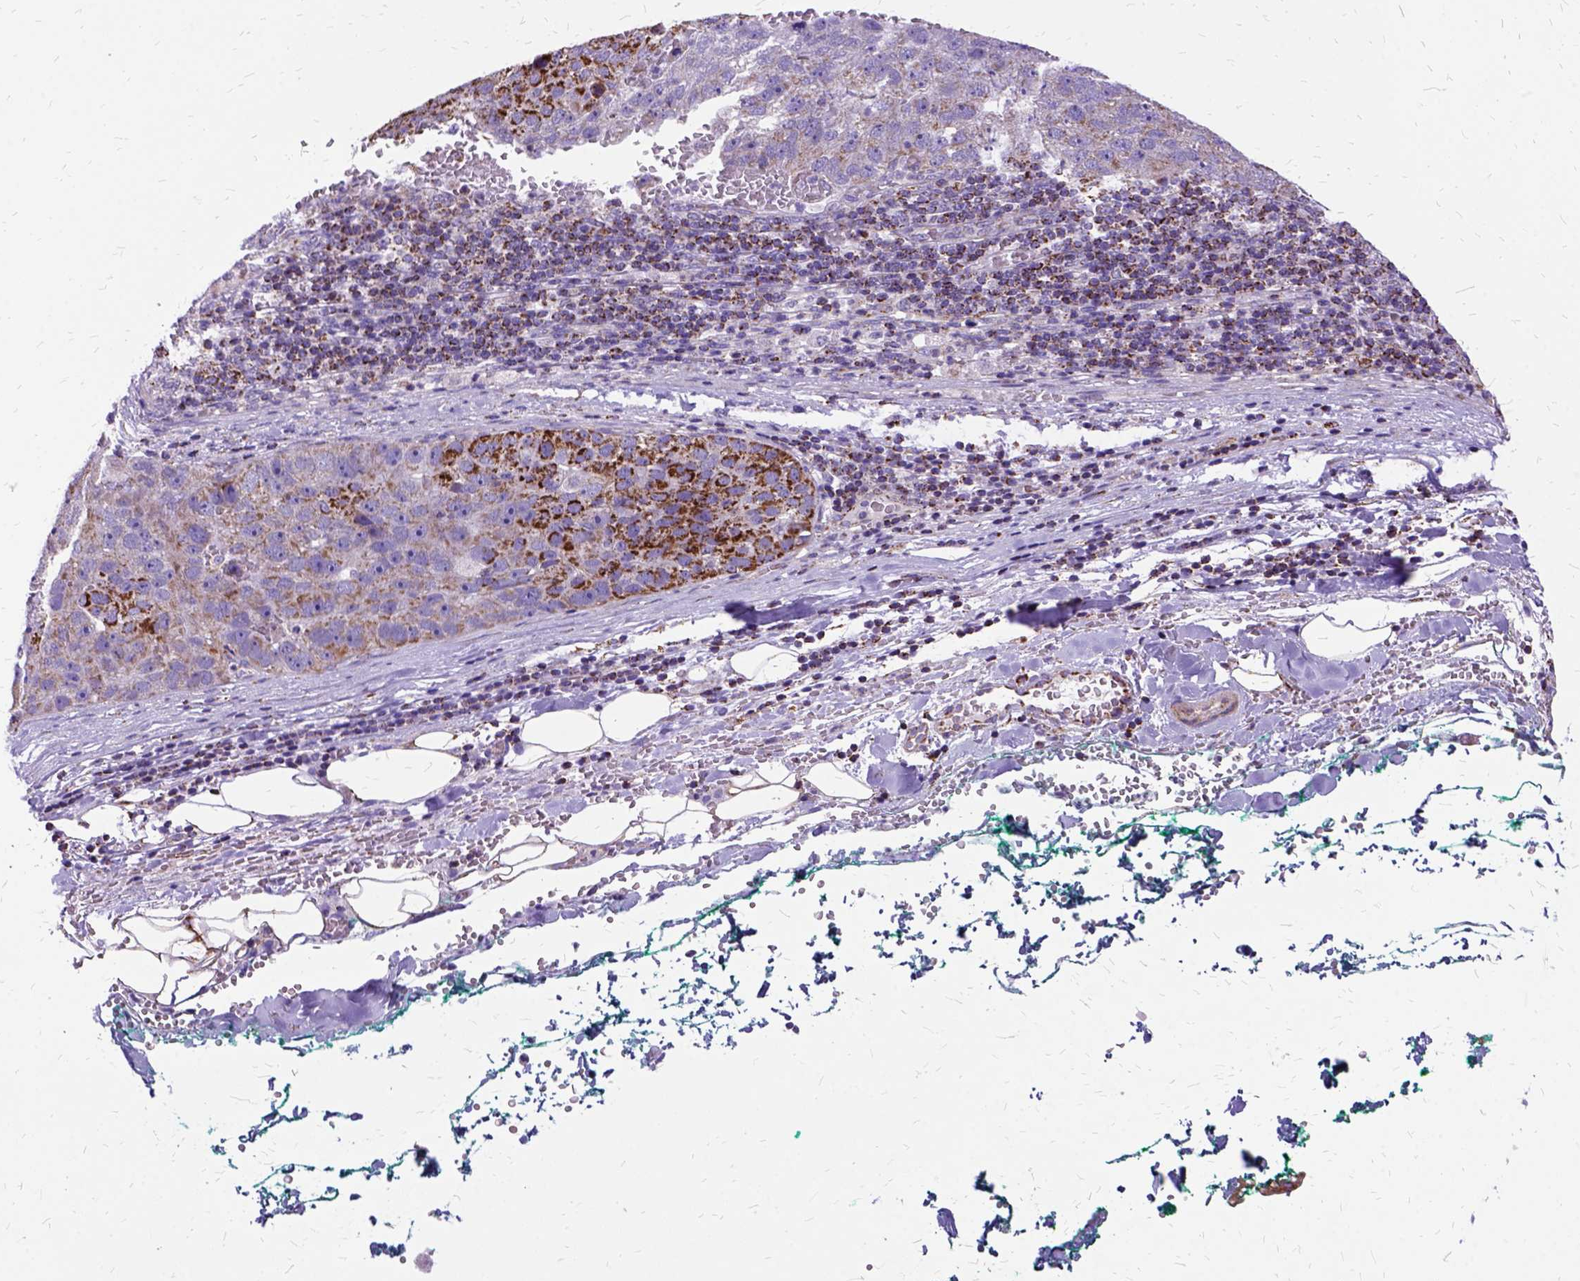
{"staining": {"intensity": "strong", "quantity": "25%-75%", "location": "cytoplasmic/membranous"}, "tissue": "pancreatic cancer", "cell_type": "Tumor cells", "image_type": "cancer", "snomed": [{"axis": "morphology", "description": "Adenocarcinoma, NOS"}, {"axis": "topography", "description": "Pancreas"}], "caption": "Immunohistochemical staining of adenocarcinoma (pancreatic) shows high levels of strong cytoplasmic/membranous expression in about 25%-75% of tumor cells.", "gene": "OXCT1", "patient": {"sex": "female", "age": 61}}